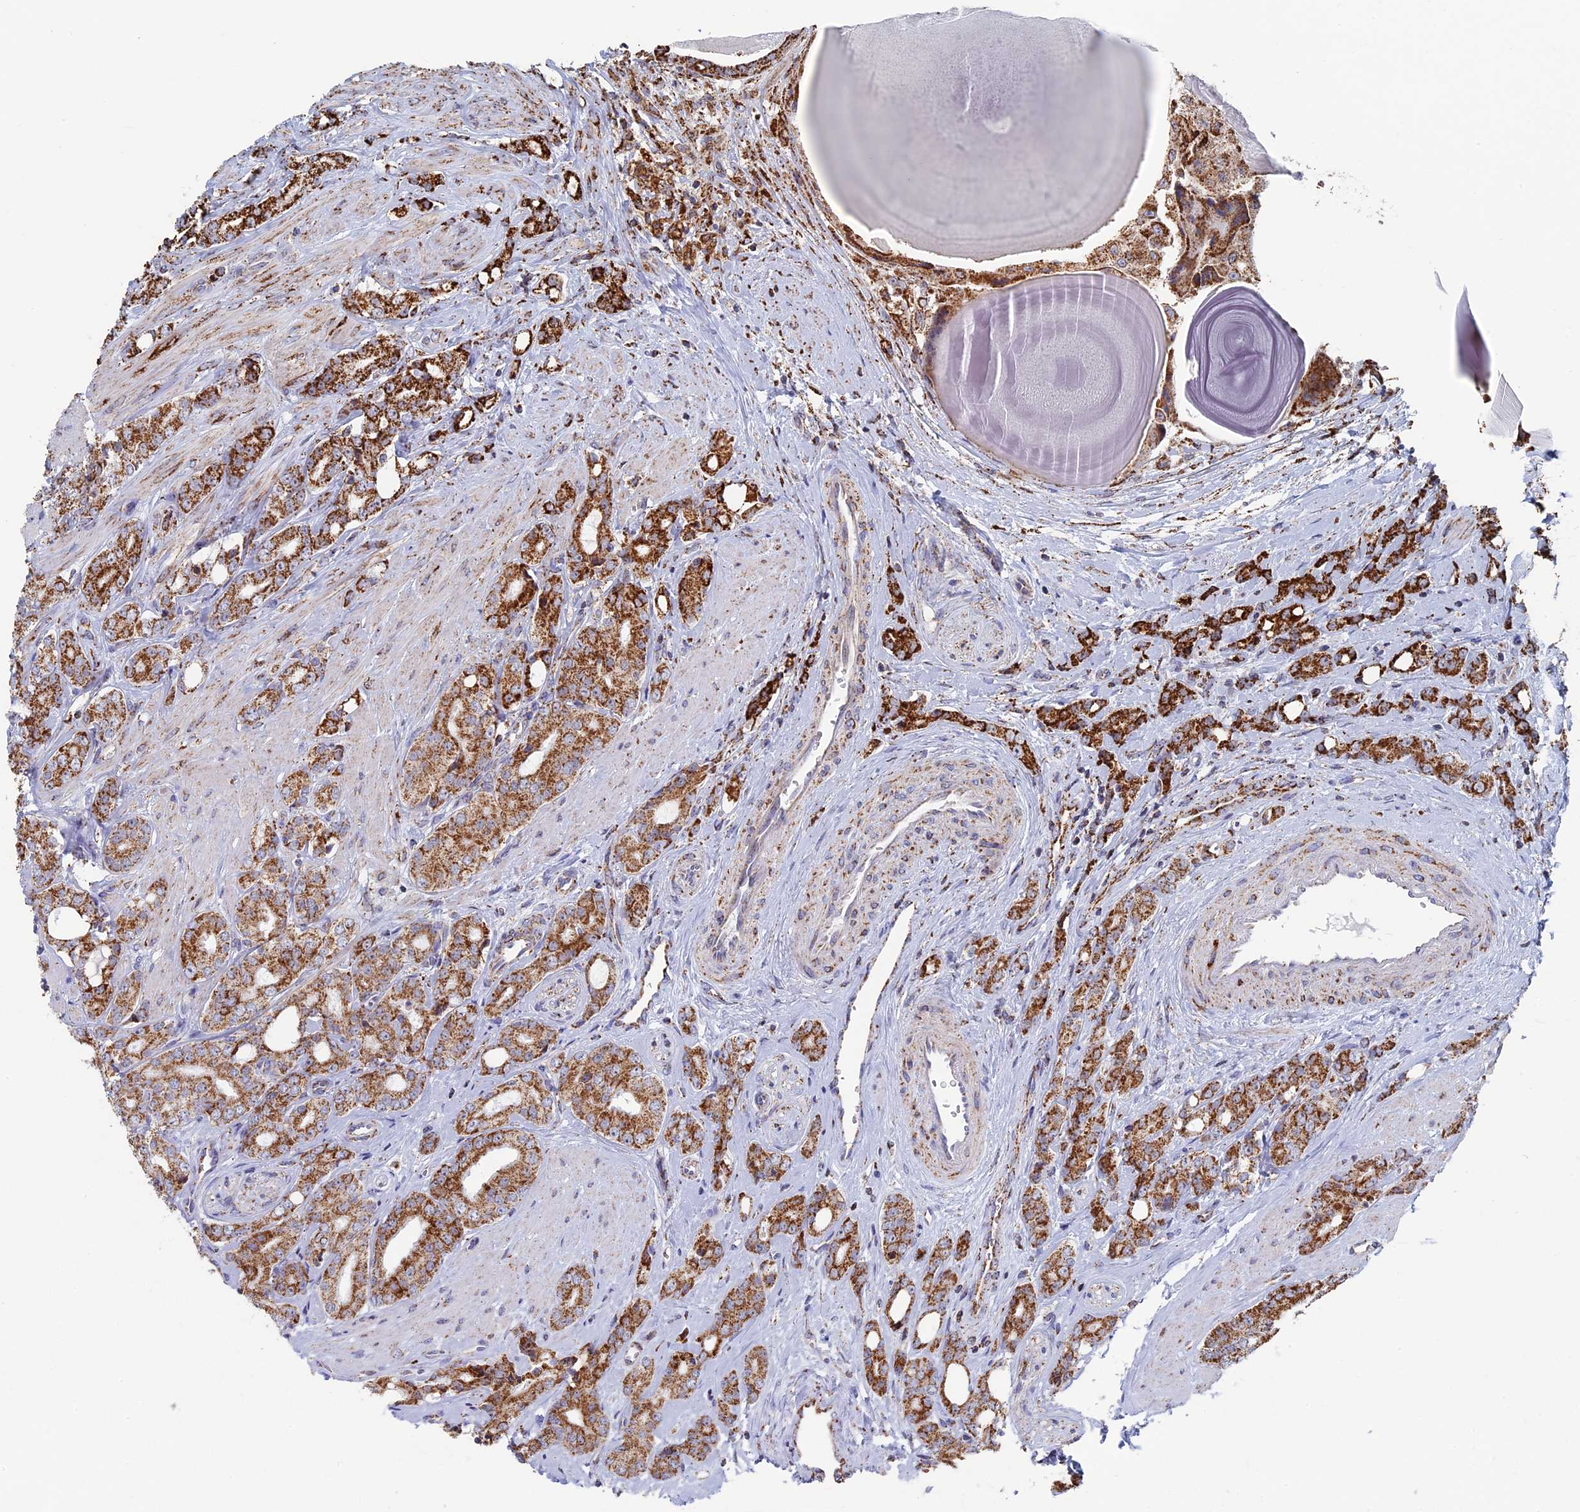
{"staining": {"intensity": "strong", "quantity": ">75%", "location": "cytoplasmic/membranous"}, "tissue": "prostate cancer", "cell_type": "Tumor cells", "image_type": "cancer", "snomed": [{"axis": "morphology", "description": "Adenocarcinoma, High grade"}, {"axis": "topography", "description": "Prostate"}], "caption": "Brown immunohistochemical staining in human prostate adenocarcinoma (high-grade) displays strong cytoplasmic/membranous expression in about >75% of tumor cells. (IHC, brightfield microscopy, high magnification).", "gene": "SEC24D", "patient": {"sex": "male", "age": 62}}